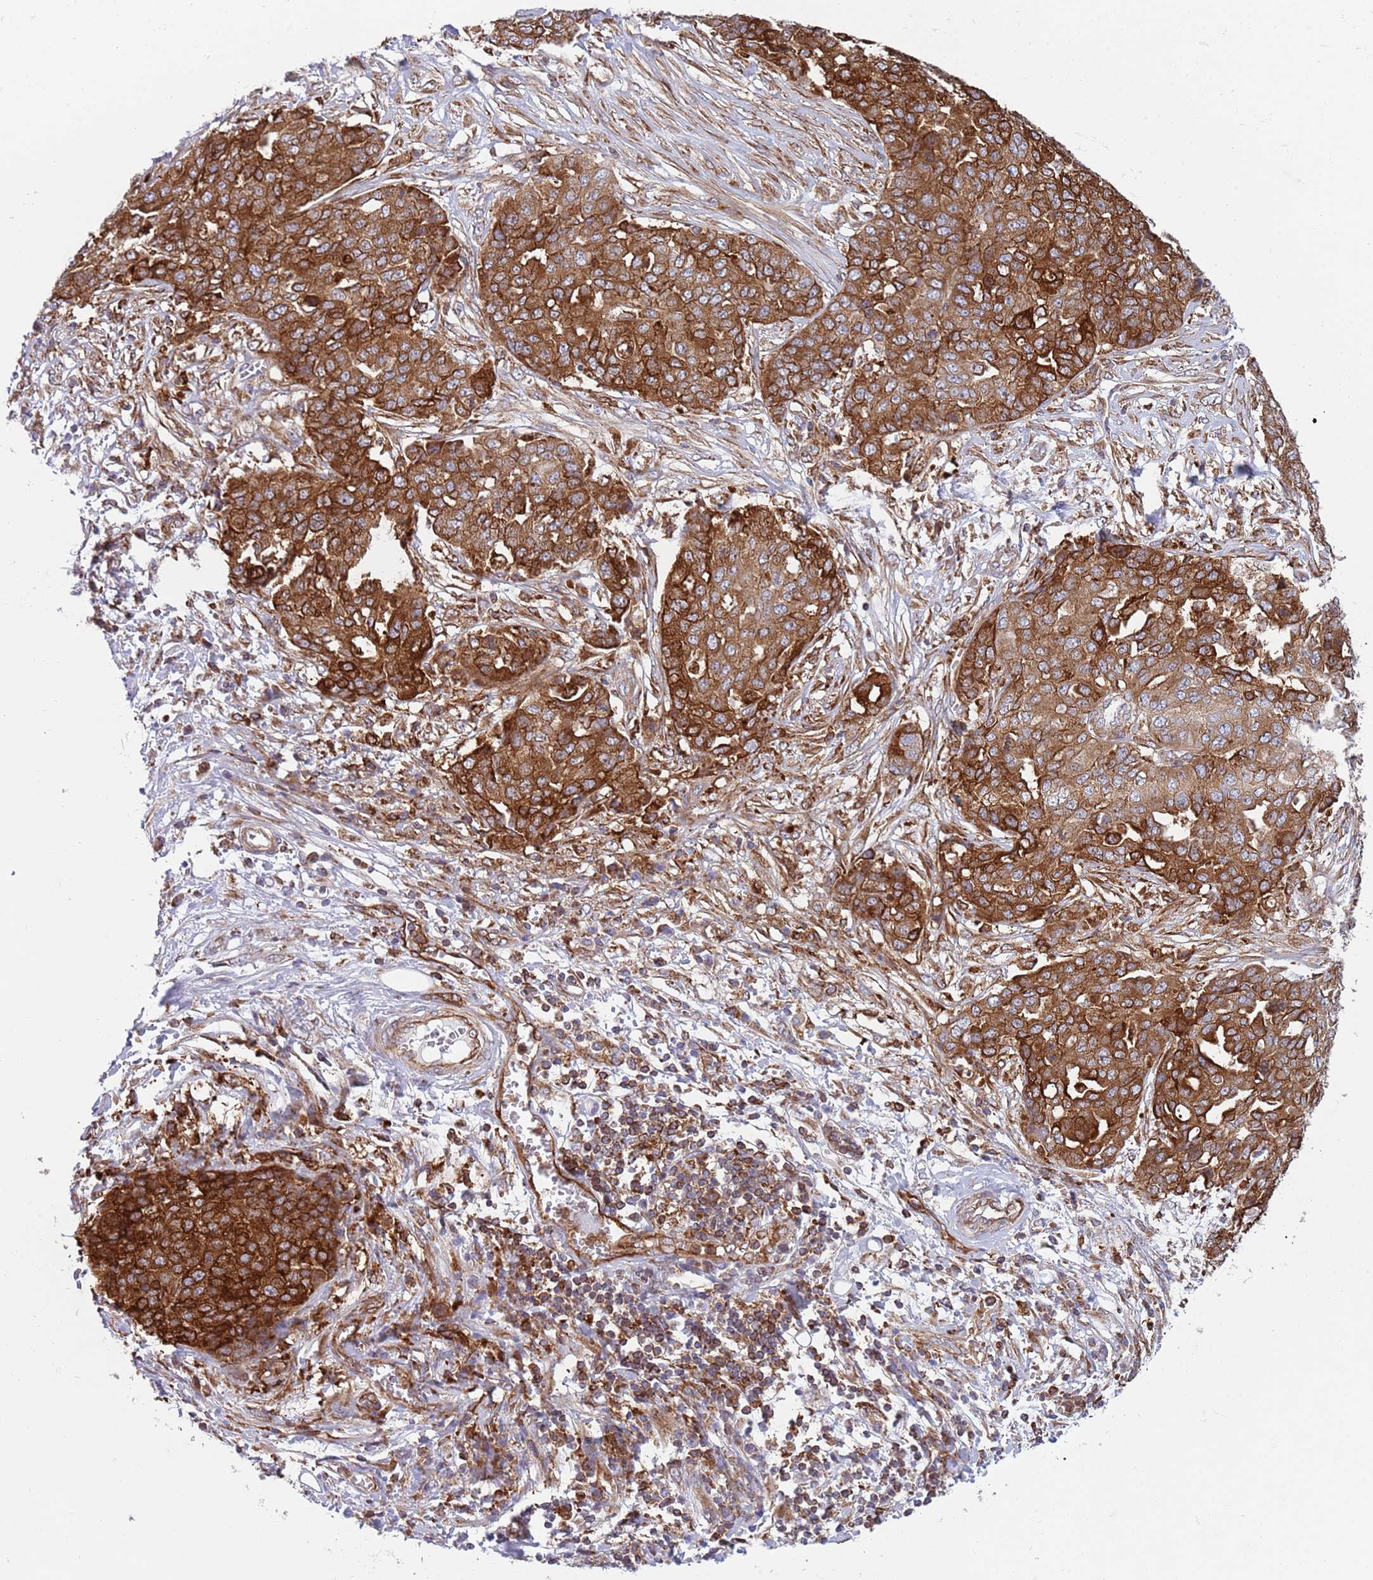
{"staining": {"intensity": "strong", "quantity": ">75%", "location": "cytoplasmic/membranous"}, "tissue": "ovarian cancer", "cell_type": "Tumor cells", "image_type": "cancer", "snomed": [{"axis": "morphology", "description": "Cystadenocarcinoma, serous, NOS"}, {"axis": "topography", "description": "Soft tissue"}, {"axis": "topography", "description": "Ovary"}], "caption": "A brown stain shows strong cytoplasmic/membranous staining of a protein in ovarian cancer (serous cystadenocarcinoma) tumor cells.", "gene": "ZMYM5", "patient": {"sex": "female", "age": 57}}